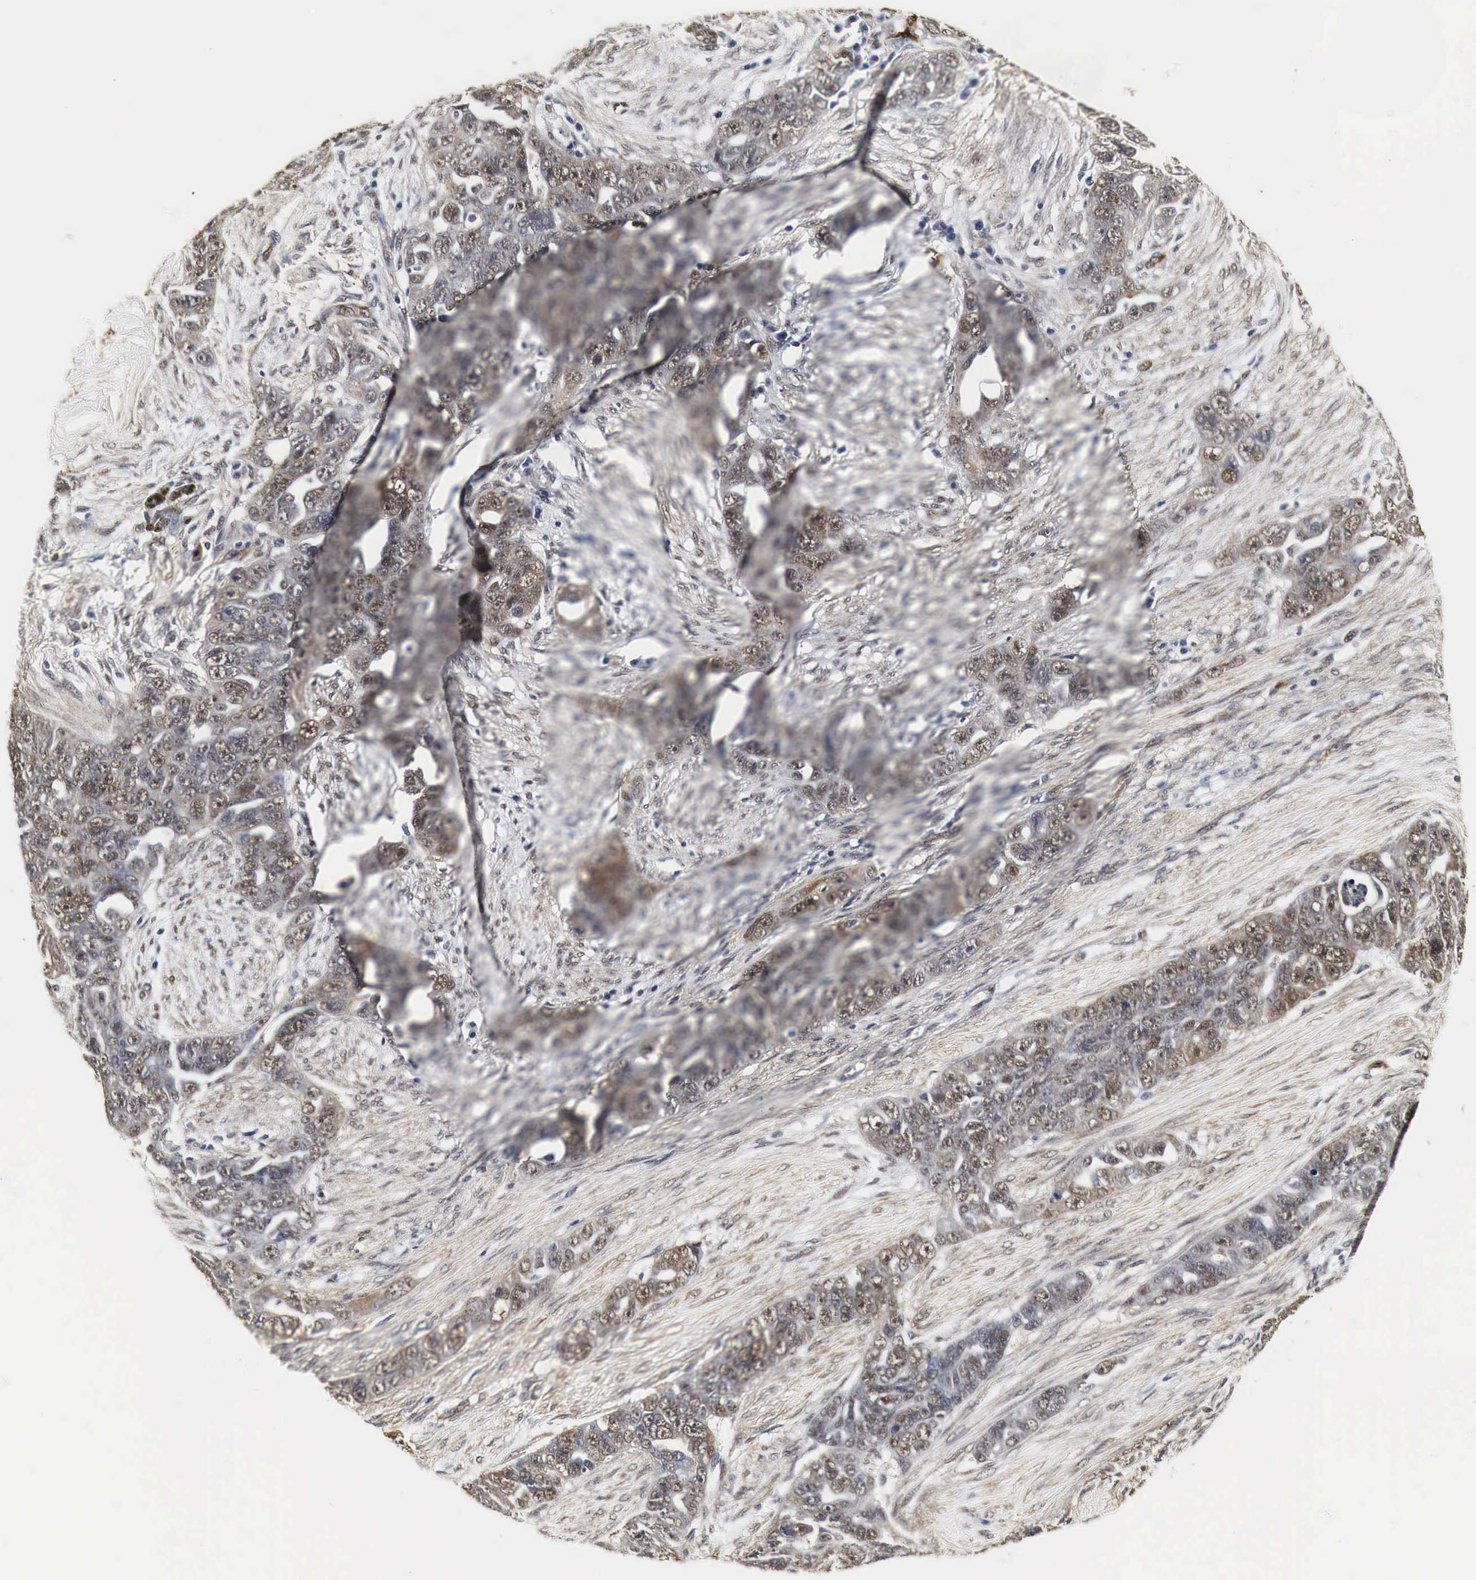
{"staining": {"intensity": "moderate", "quantity": "25%-75%", "location": "cytoplasmic/membranous,nuclear"}, "tissue": "ovarian cancer", "cell_type": "Tumor cells", "image_type": "cancer", "snomed": [{"axis": "morphology", "description": "Cystadenocarcinoma, serous, NOS"}, {"axis": "topography", "description": "Ovary"}], "caption": "The histopathology image demonstrates a brown stain indicating the presence of a protein in the cytoplasmic/membranous and nuclear of tumor cells in ovarian cancer. (DAB (3,3'-diaminobenzidine) IHC, brown staining for protein, blue staining for nuclei).", "gene": "SPIN1", "patient": {"sex": "female", "age": 63}}